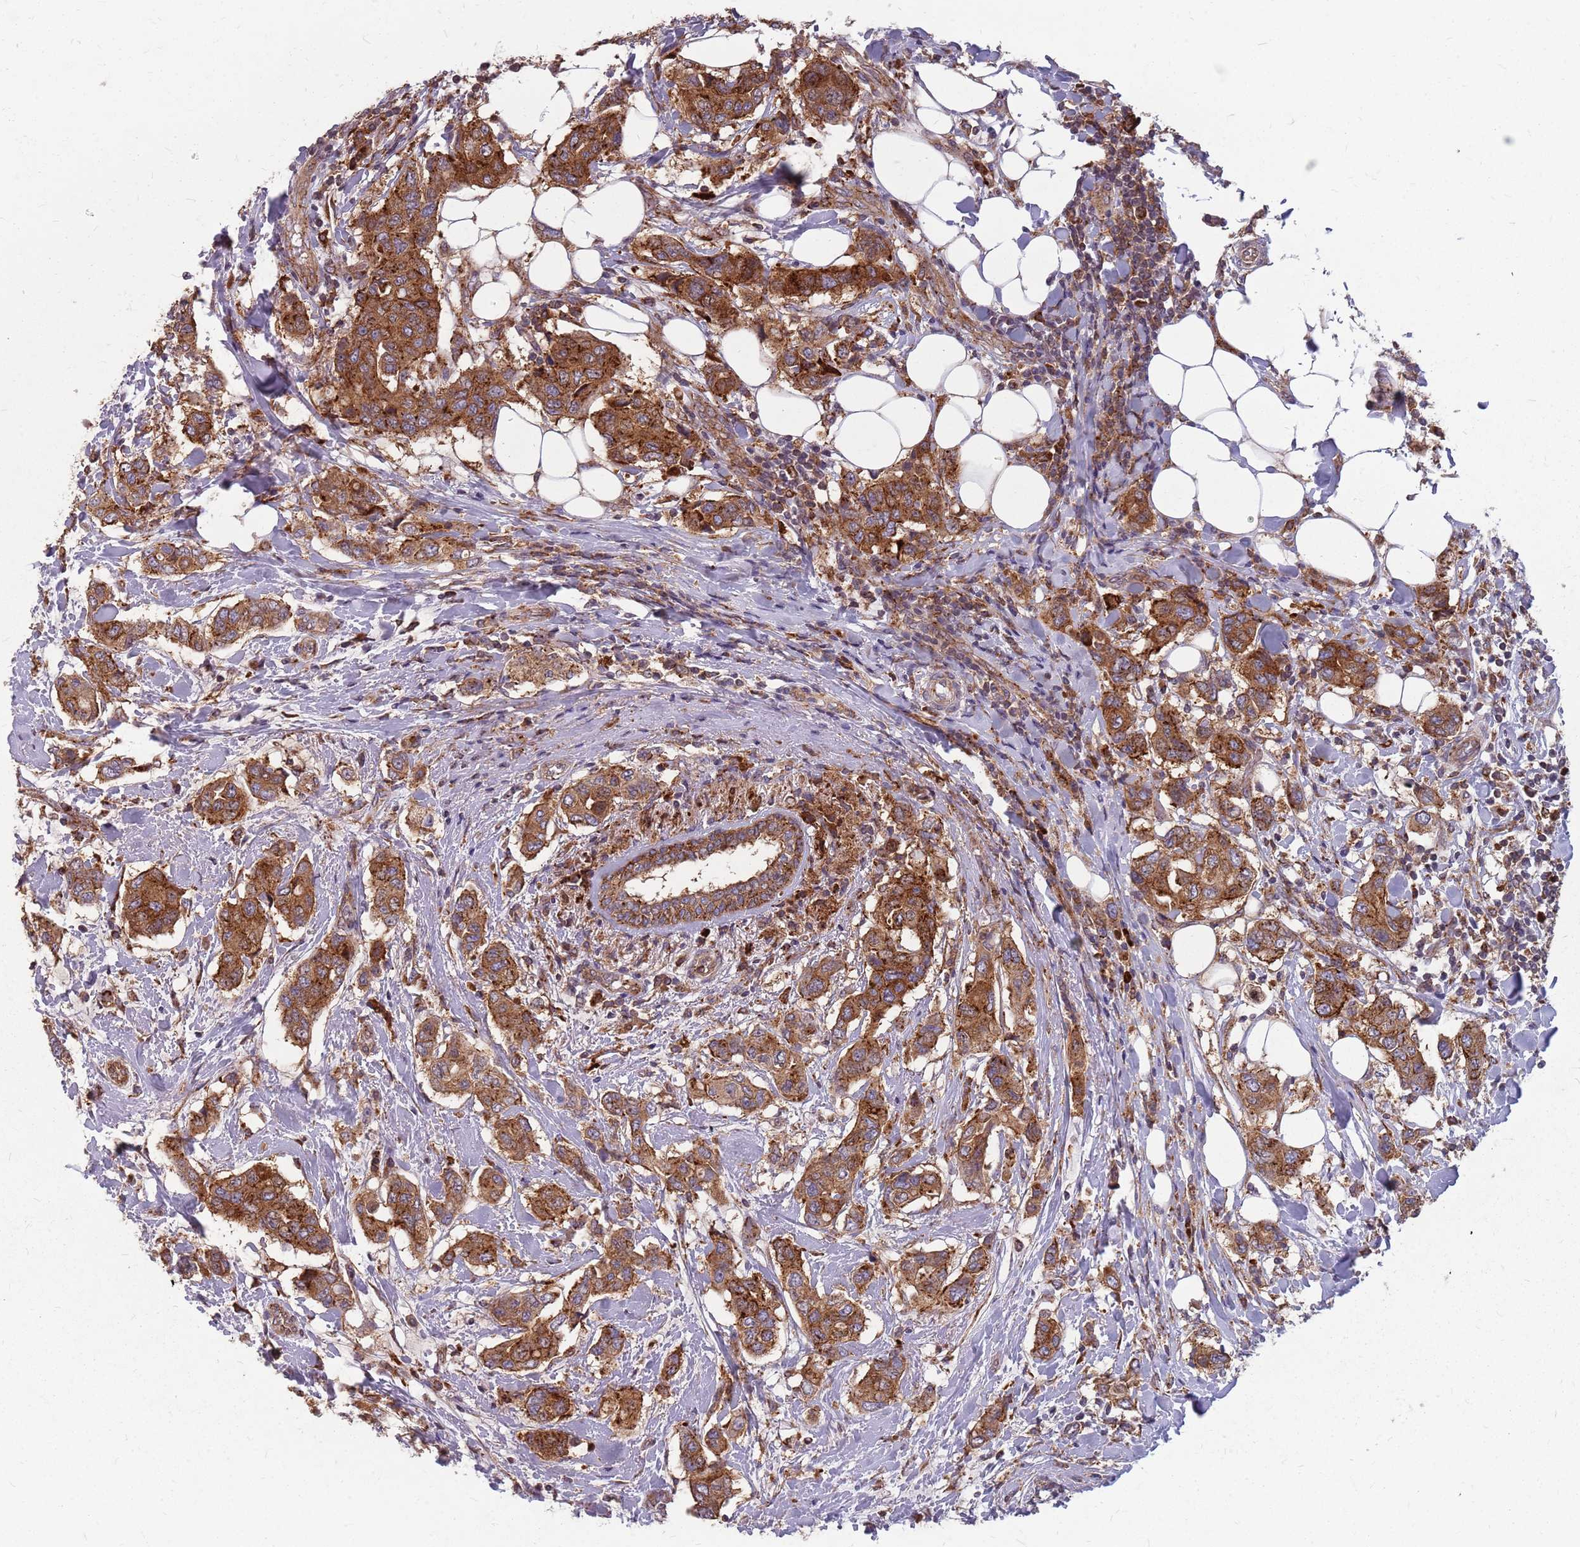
{"staining": {"intensity": "strong", "quantity": ">75%", "location": "cytoplasmic/membranous"}, "tissue": "breast cancer", "cell_type": "Tumor cells", "image_type": "cancer", "snomed": [{"axis": "morphology", "description": "Lobular carcinoma"}, {"axis": "topography", "description": "Breast"}], "caption": "A high amount of strong cytoplasmic/membranous expression is seen in about >75% of tumor cells in lobular carcinoma (breast) tissue.", "gene": "NME4", "patient": {"sex": "female", "age": 51}}